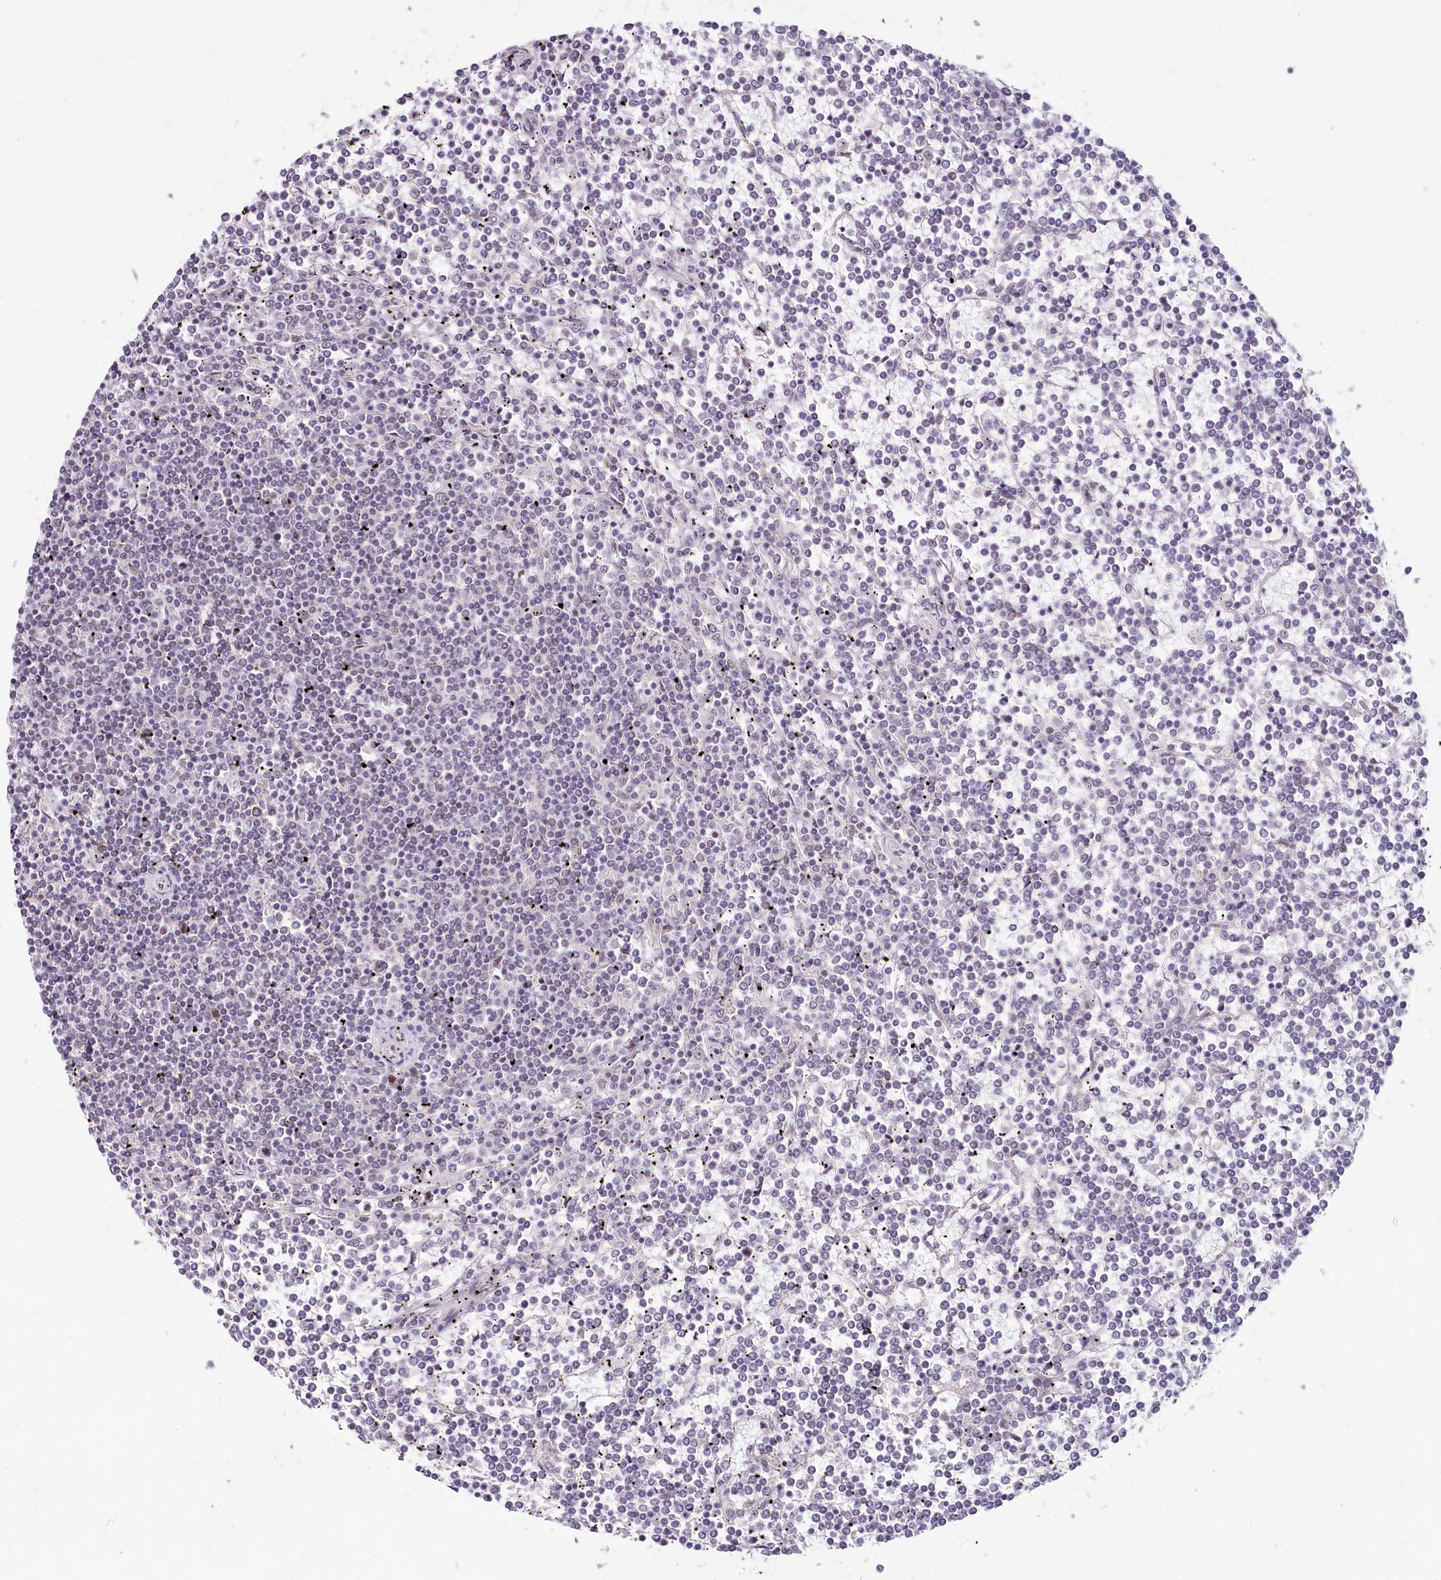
{"staining": {"intensity": "negative", "quantity": "none", "location": "none"}, "tissue": "lymphoma", "cell_type": "Tumor cells", "image_type": "cancer", "snomed": [{"axis": "morphology", "description": "Malignant lymphoma, non-Hodgkin's type, Low grade"}, {"axis": "topography", "description": "Spleen"}], "caption": "Immunohistochemical staining of human lymphoma shows no significant staining in tumor cells.", "gene": "HPD", "patient": {"sex": "female", "age": 19}}